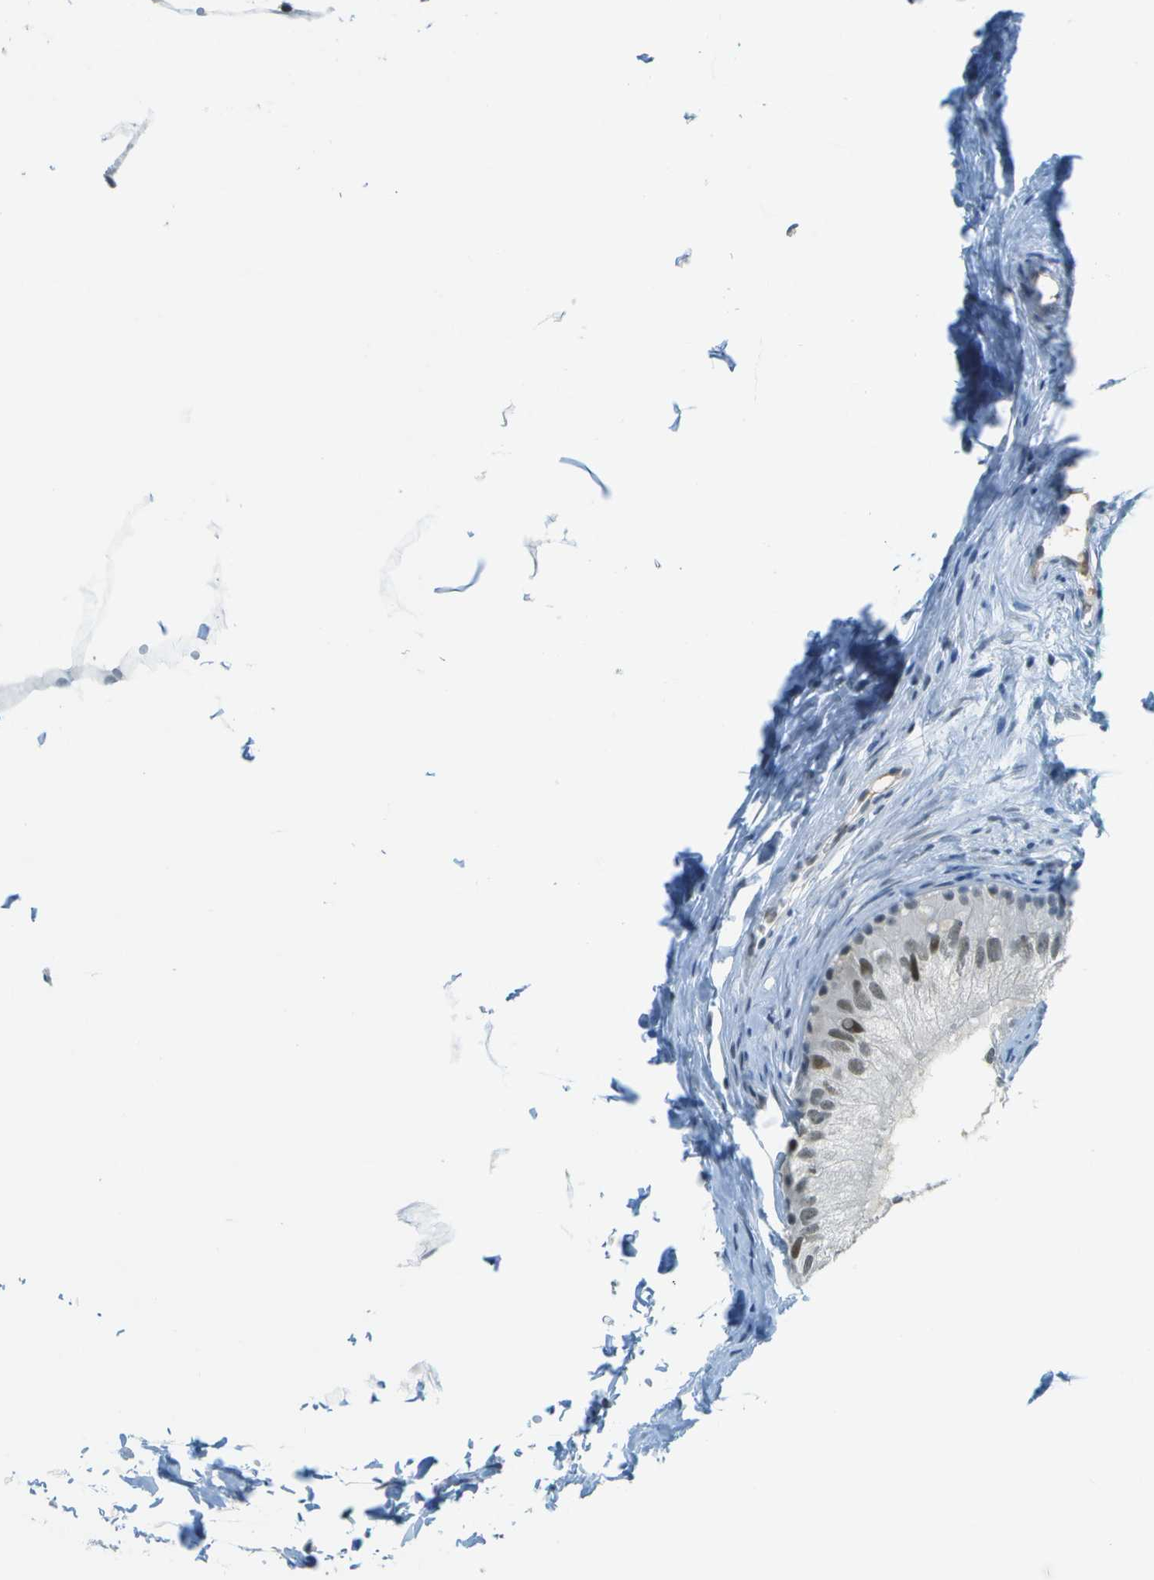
{"staining": {"intensity": "weak", "quantity": "25%-75%", "location": "nuclear"}, "tissue": "epididymis", "cell_type": "Glandular cells", "image_type": "normal", "snomed": [{"axis": "morphology", "description": "Normal tissue, NOS"}, {"axis": "topography", "description": "Epididymis"}], "caption": "Immunohistochemical staining of normal epididymis displays weak nuclear protein positivity in approximately 25%-75% of glandular cells.", "gene": "NEK11", "patient": {"sex": "male", "age": 56}}